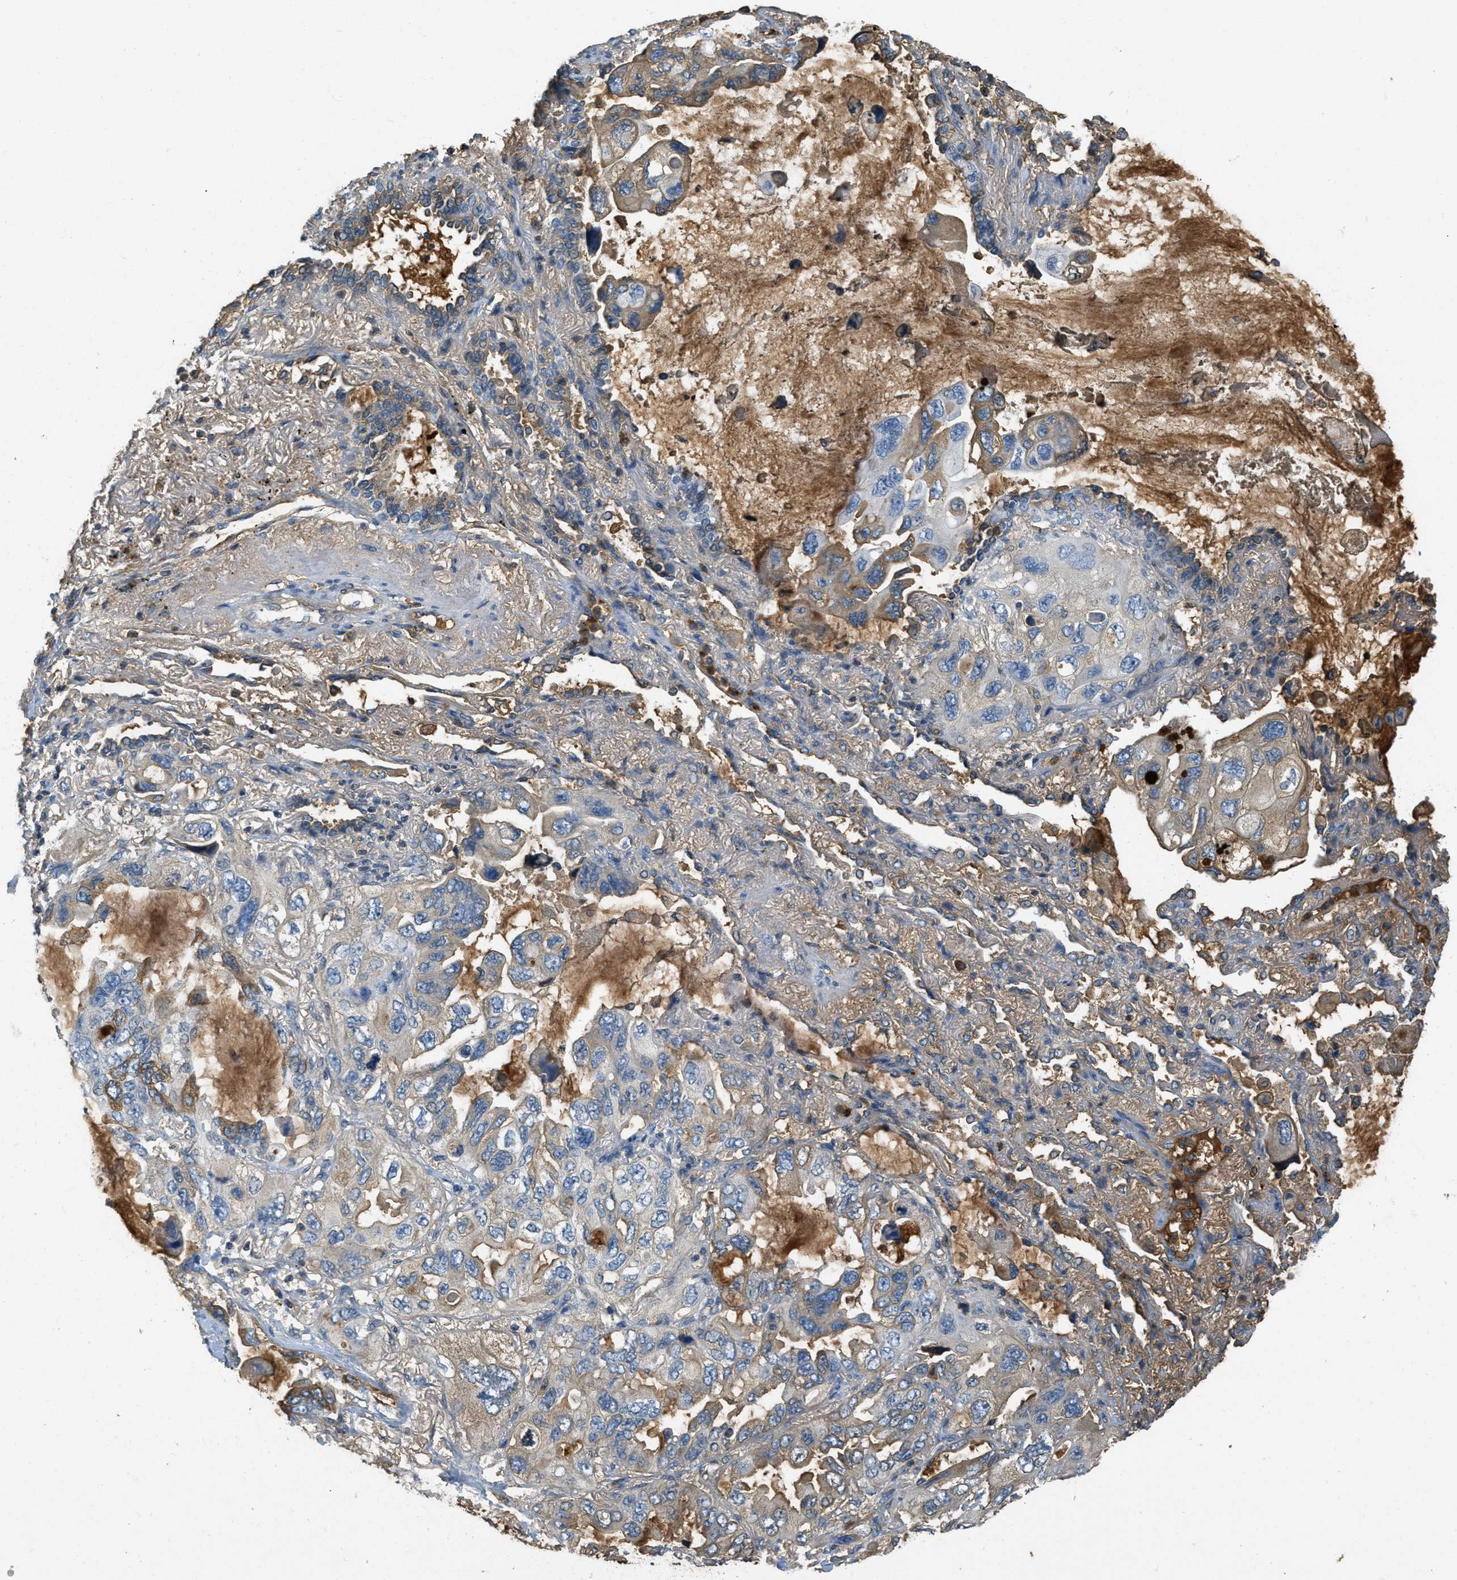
{"staining": {"intensity": "weak", "quantity": "<25%", "location": "cytoplasmic/membranous"}, "tissue": "lung cancer", "cell_type": "Tumor cells", "image_type": "cancer", "snomed": [{"axis": "morphology", "description": "Squamous cell carcinoma, NOS"}, {"axis": "topography", "description": "Lung"}], "caption": "Immunohistochemistry of human lung cancer (squamous cell carcinoma) displays no expression in tumor cells.", "gene": "PRTN3", "patient": {"sex": "female", "age": 73}}